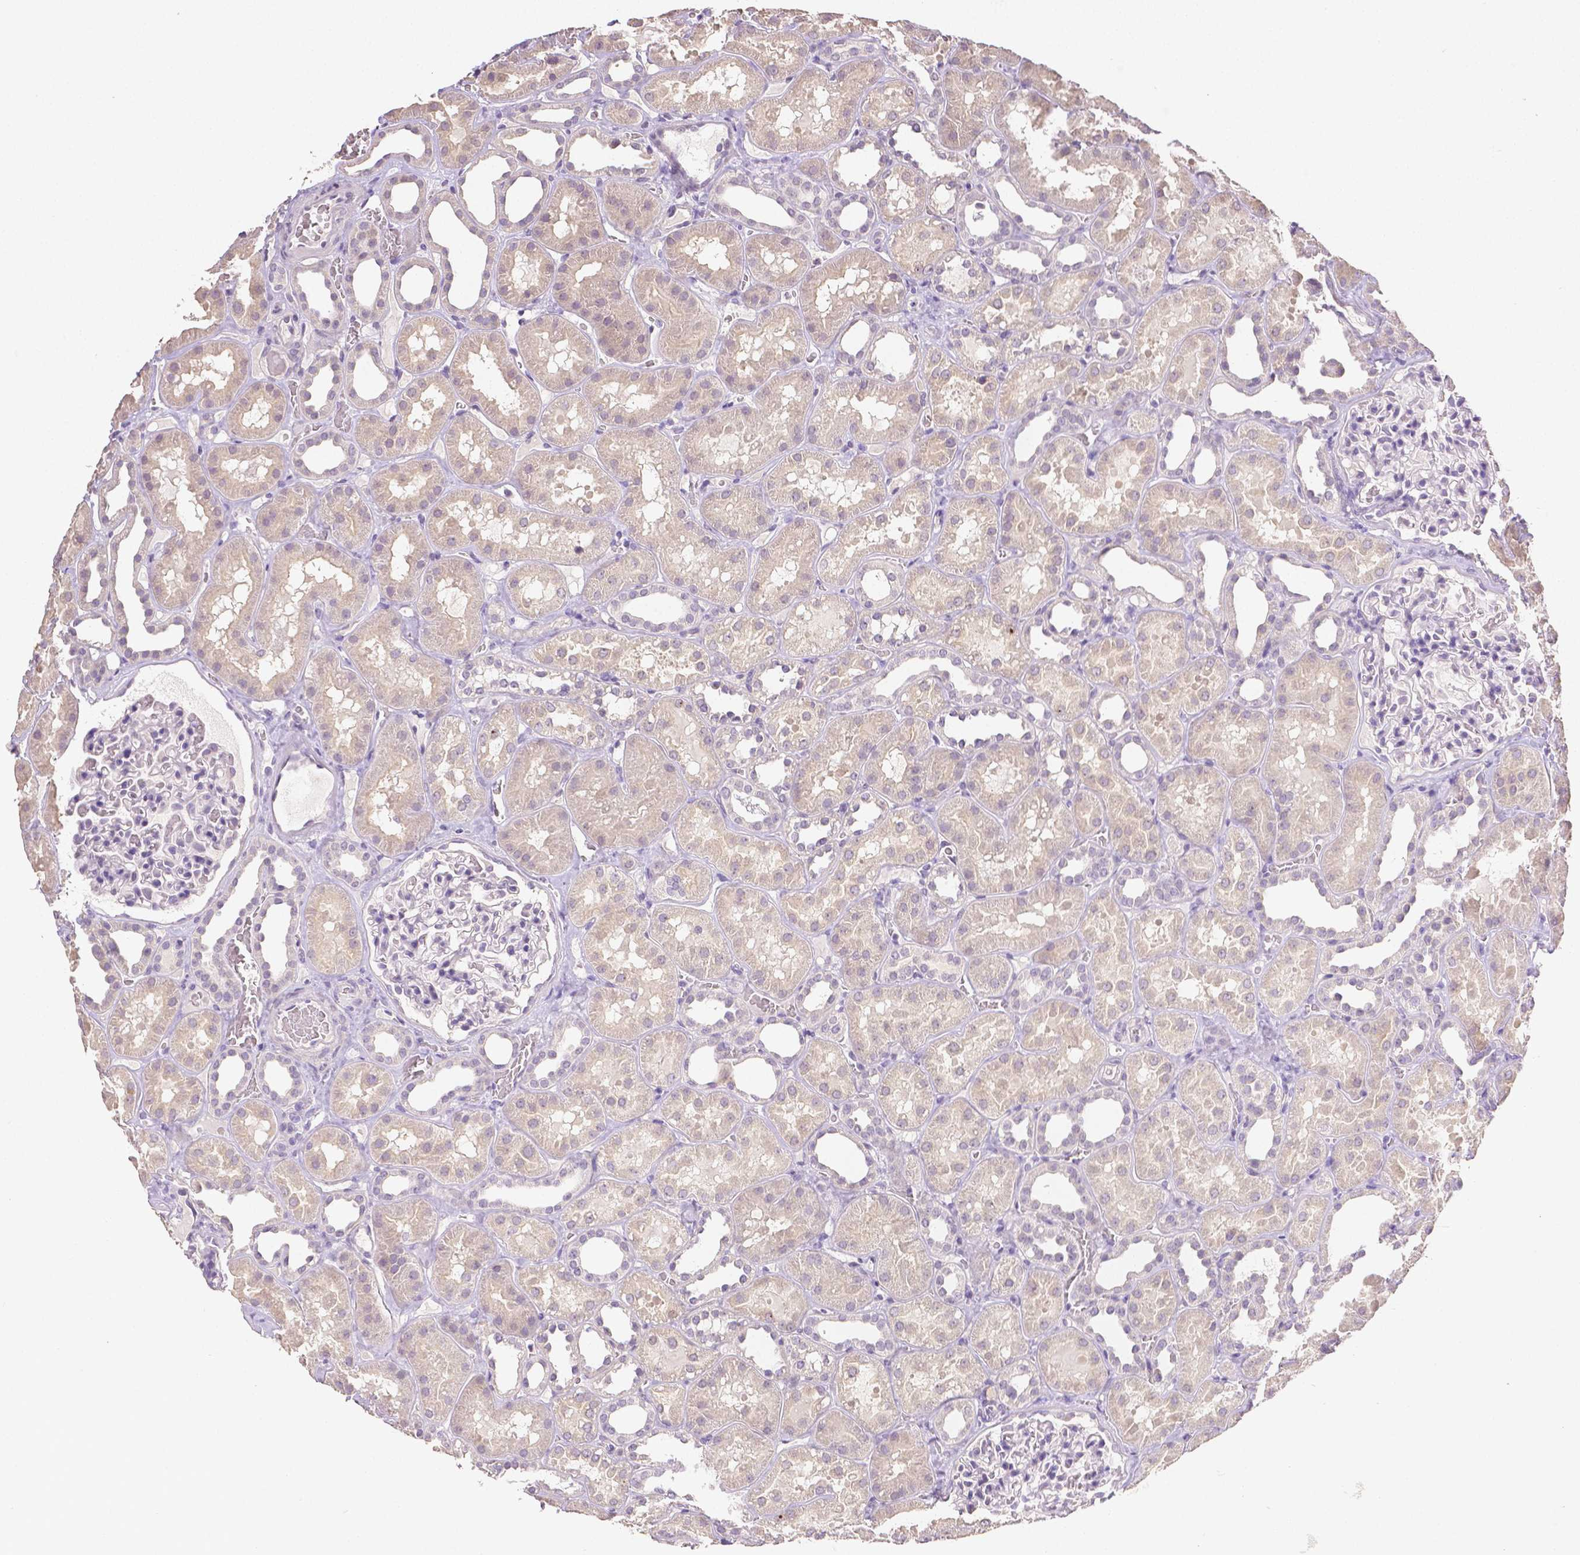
{"staining": {"intensity": "negative", "quantity": "none", "location": "none"}, "tissue": "kidney", "cell_type": "Cells in glomeruli", "image_type": "normal", "snomed": [{"axis": "morphology", "description": "Normal tissue, NOS"}, {"axis": "topography", "description": "Kidney"}], "caption": "A micrograph of human kidney is negative for staining in cells in glomeruli.", "gene": "TGM1", "patient": {"sex": "female", "age": 41}}